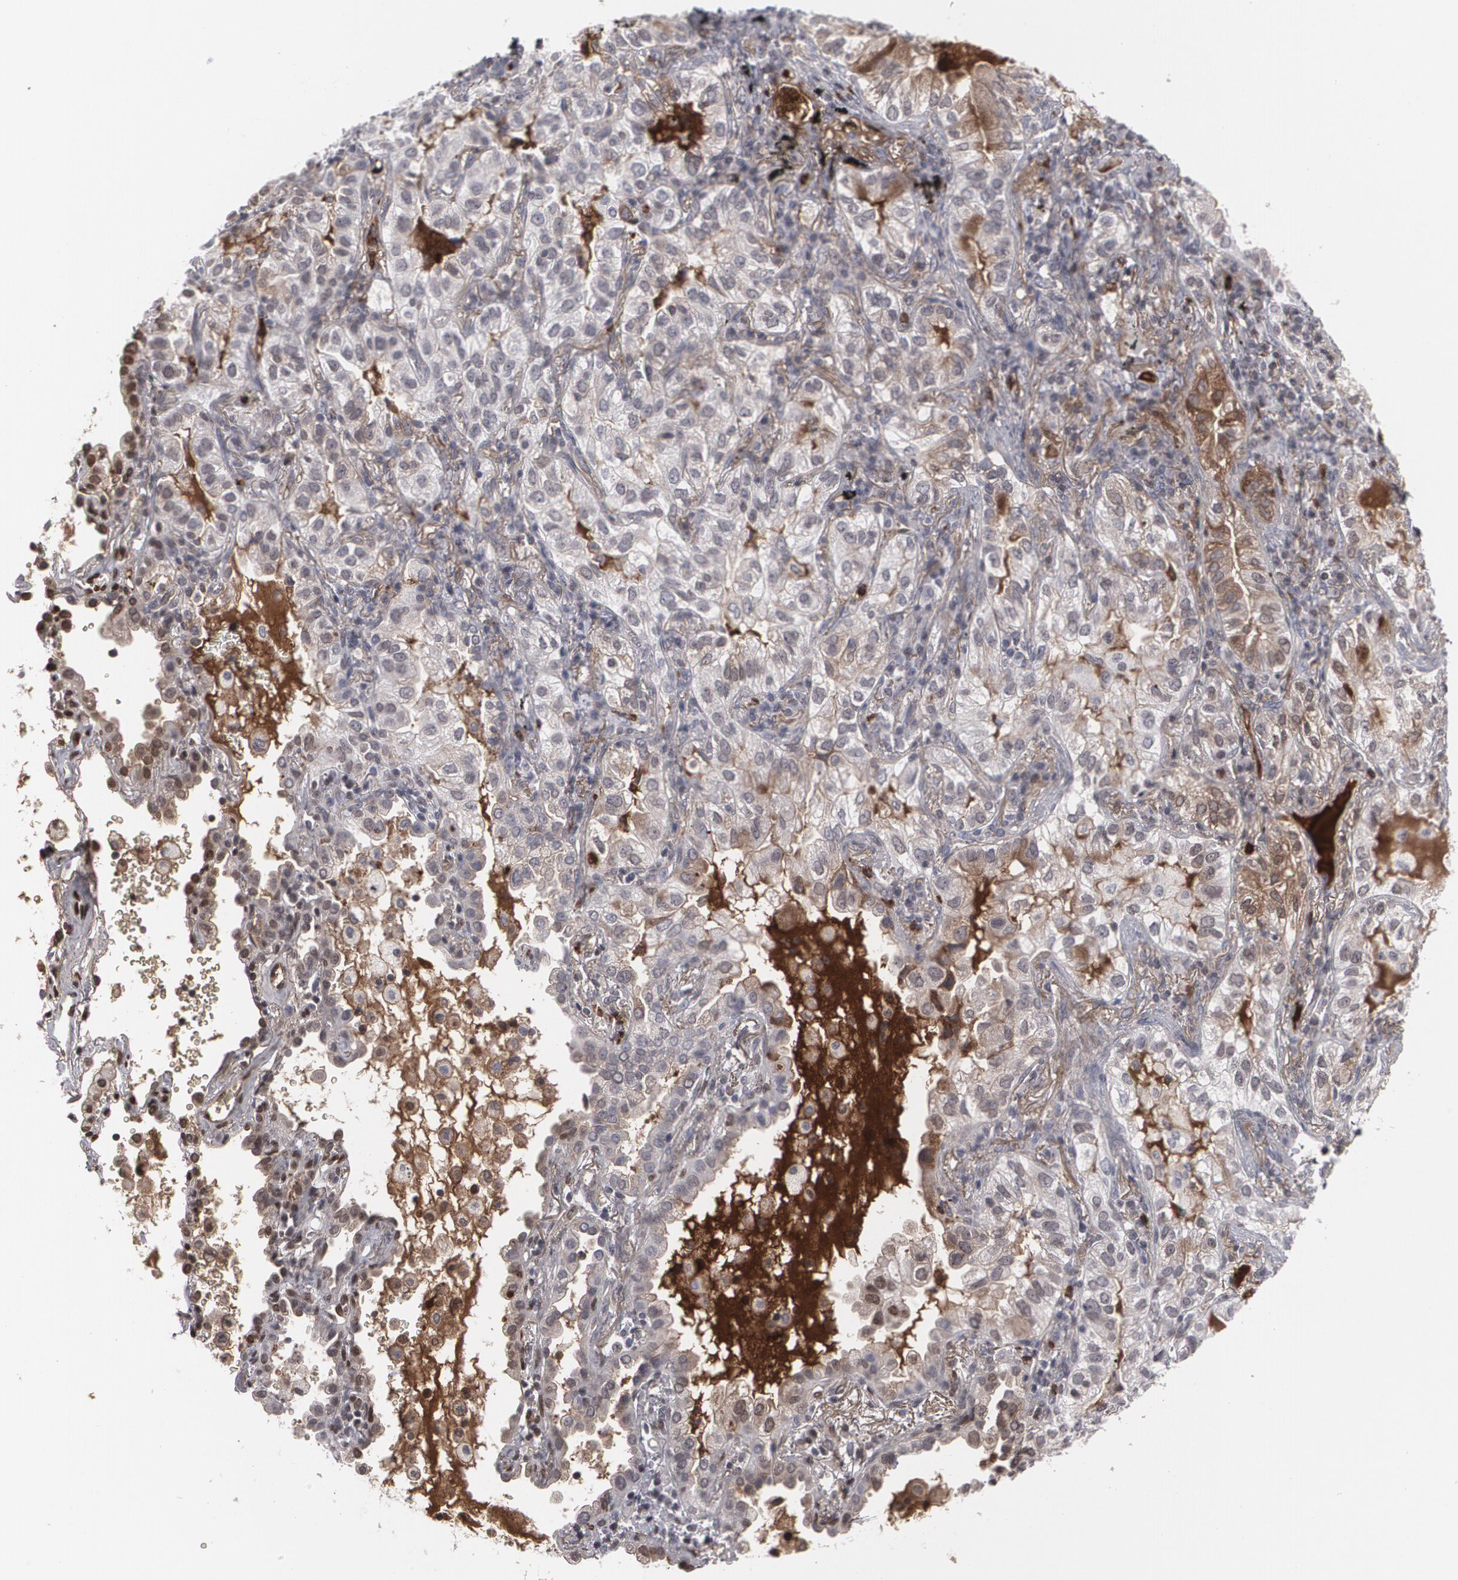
{"staining": {"intensity": "moderate", "quantity": "25%-75%", "location": "cytoplasmic/membranous"}, "tissue": "lung cancer", "cell_type": "Tumor cells", "image_type": "cancer", "snomed": [{"axis": "morphology", "description": "Adenocarcinoma, NOS"}, {"axis": "topography", "description": "Lung"}], "caption": "The photomicrograph demonstrates immunohistochemical staining of lung adenocarcinoma. There is moderate cytoplasmic/membranous staining is identified in approximately 25%-75% of tumor cells.", "gene": "LRG1", "patient": {"sex": "female", "age": 50}}